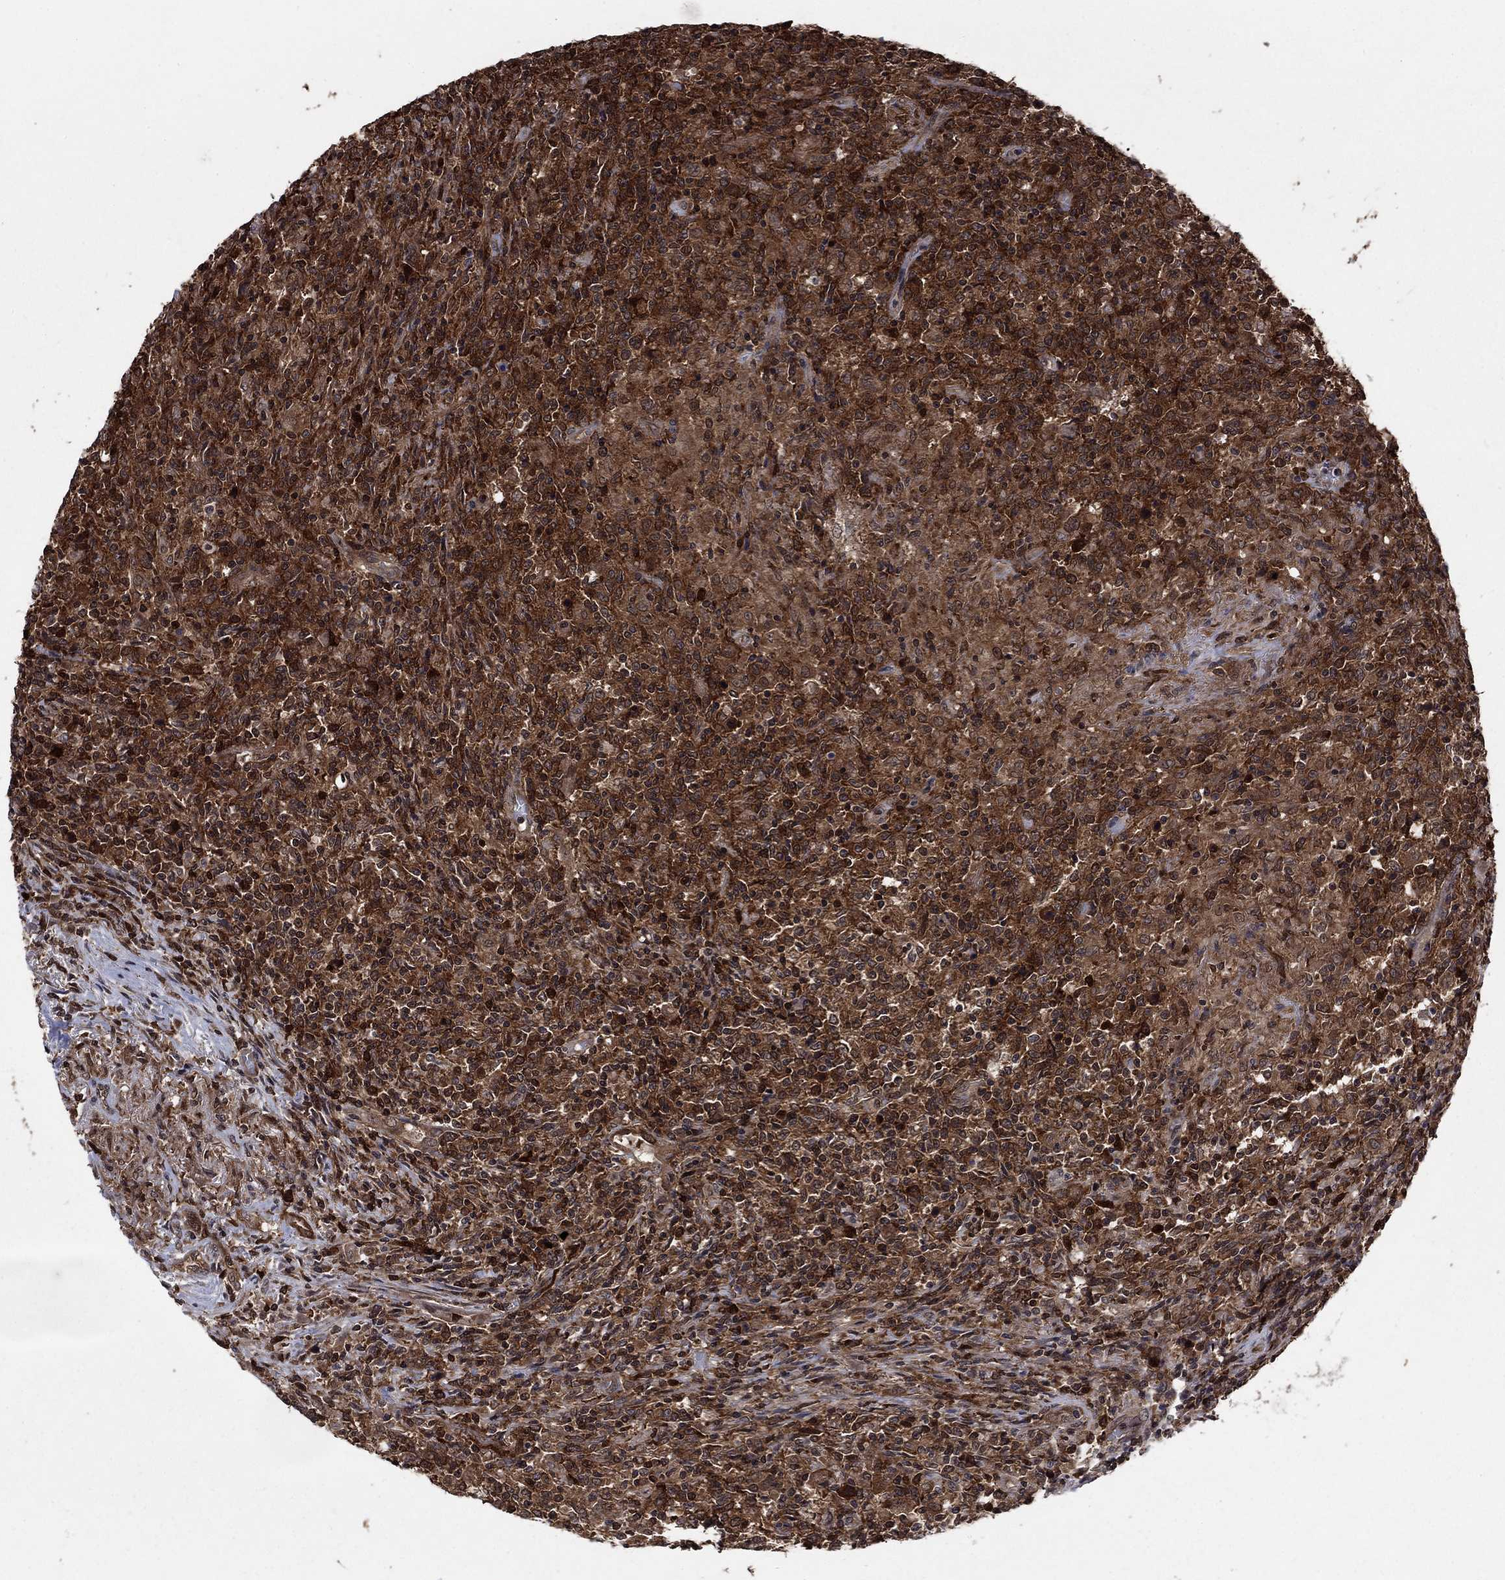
{"staining": {"intensity": "strong", "quantity": ">75%", "location": "cytoplasmic/membranous"}, "tissue": "lymphoma", "cell_type": "Tumor cells", "image_type": "cancer", "snomed": [{"axis": "morphology", "description": "Malignant lymphoma, non-Hodgkin's type, High grade"}, {"axis": "topography", "description": "Lung"}], "caption": "The histopathology image reveals immunohistochemical staining of malignant lymphoma, non-Hodgkin's type (high-grade). There is strong cytoplasmic/membranous staining is present in about >75% of tumor cells.", "gene": "CACYBP", "patient": {"sex": "male", "age": 79}}